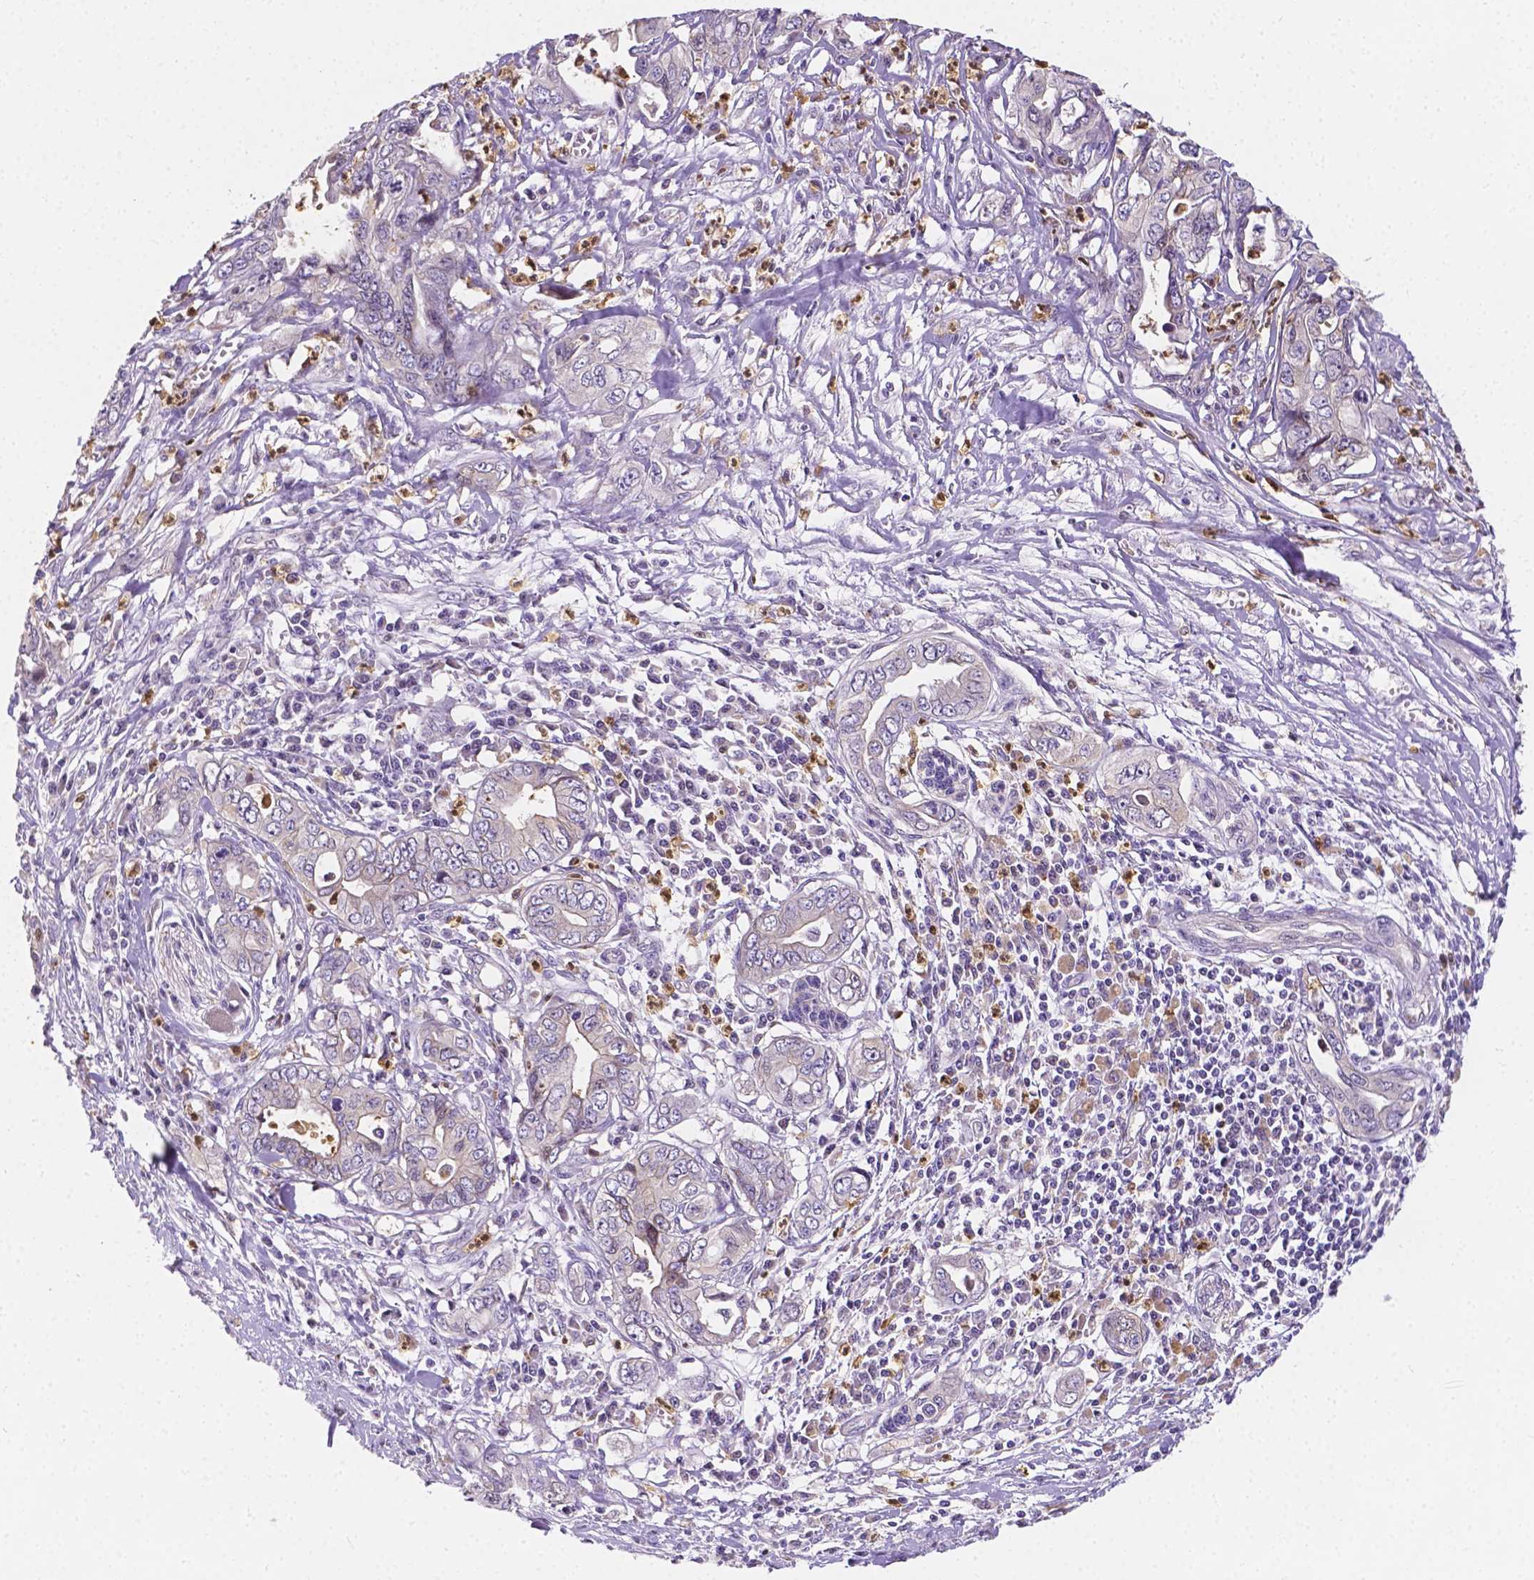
{"staining": {"intensity": "negative", "quantity": "none", "location": "none"}, "tissue": "pancreatic cancer", "cell_type": "Tumor cells", "image_type": "cancer", "snomed": [{"axis": "morphology", "description": "Adenocarcinoma, NOS"}, {"axis": "topography", "description": "Pancreas"}], "caption": "High magnification brightfield microscopy of pancreatic cancer stained with DAB (brown) and counterstained with hematoxylin (blue): tumor cells show no significant expression.", "gene": "ZNRD2", "patient": {"sex": "male", "age": 68}}